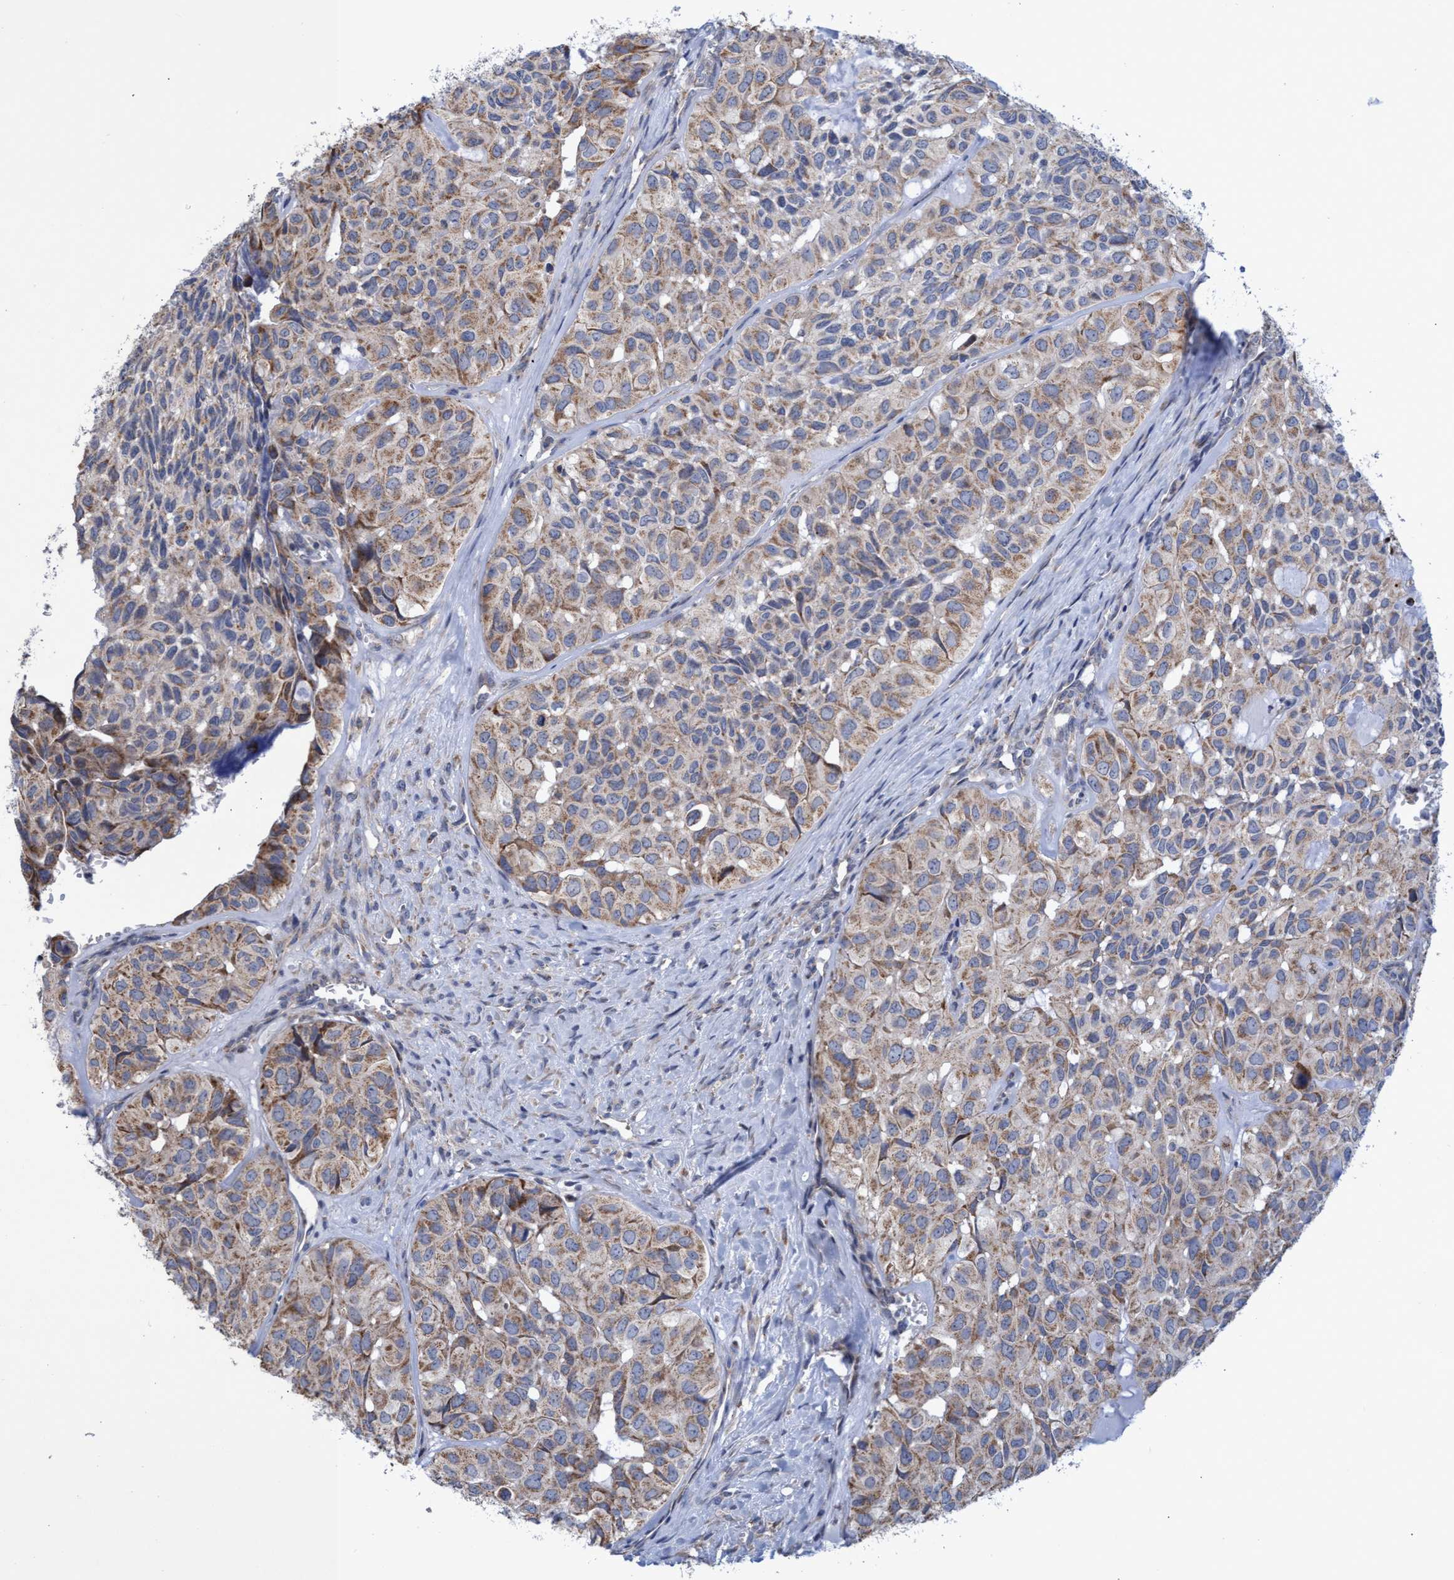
{"staining": {"intensity": "weak", "quantity": ">75%", "location": "cytoplasmic/membranous"}, "tissue": "head and neck cancer", "cell_type": "Tumor cells", "image_type": "cancer", "snomed": [{"axis": "morphology", "description": "Adenocarcinoma, NOS"}, {"axis": "topography", "description": "Salivary gland, NOS"}, {"axis": "topography", "description": "Head-Neck"}], "caption": "This histopathology image demonstrates head and neck cancer stained with IHC to label a protein in brown. The cytoplasmic/membranous of tumor cells show weak positivity for the protein. Nuclei are counter-stained blue.", "gene": "NAT16", "patient": {"sex": "female", "age": 76}}